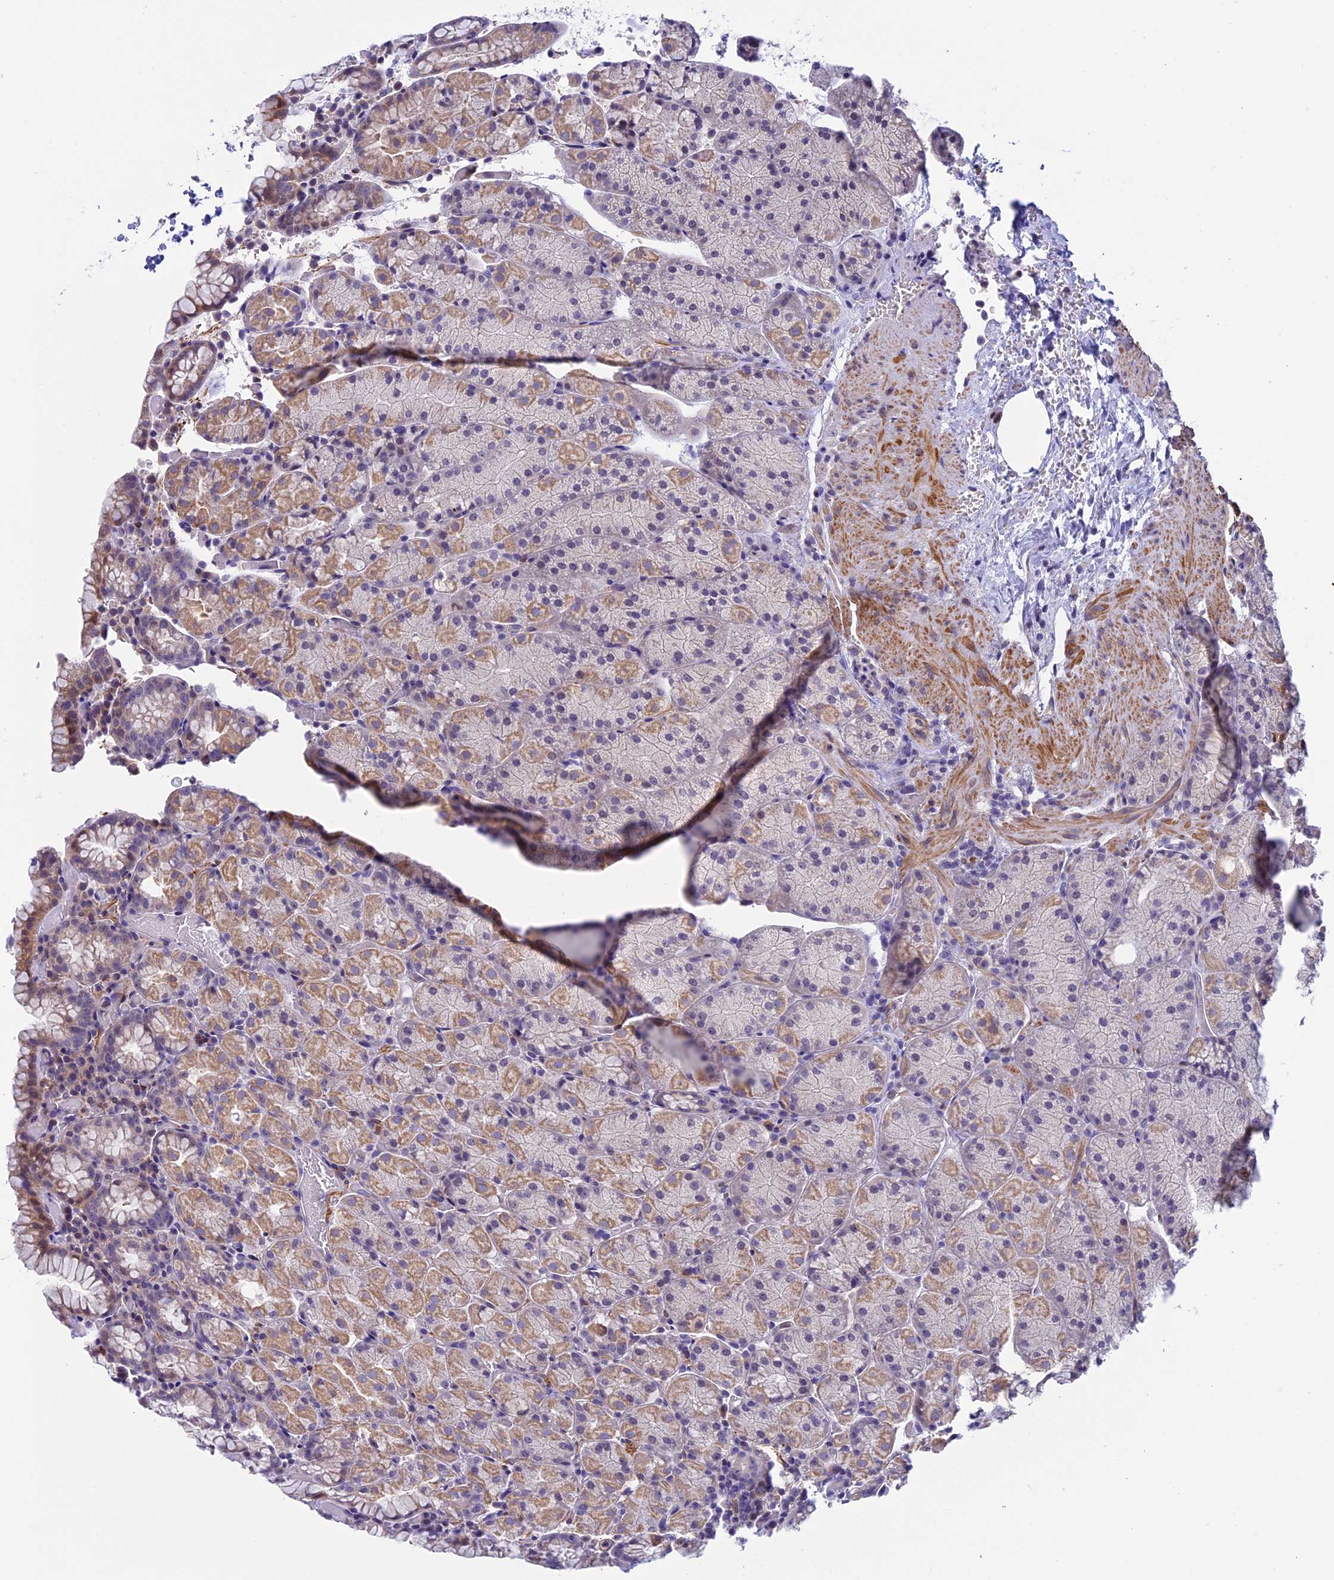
{"staining": {"intensity": "moderate", "quantity": "25%-75%", "location": "cytoplasmic/membranous"}, "tissue": "stomach", "cell_type": "Glandular cells", "image_type": "normal", "snomed": [{"axis": "morphology", "description": "Normal tissue, NOS"}, {"axis": "topography", "description": "Stomach, upper"}, {"axis": "topography", "description": "Stomach, lower"}], "caption": "Moderate cytoplasmic/membranous positivity for a protein is present in approximately 25%-75% of glandular cells of unremarkable stomach using immunohistochemistry.", "gene": "IGSF6", "patient": {"sex": "male", "age": 80}}